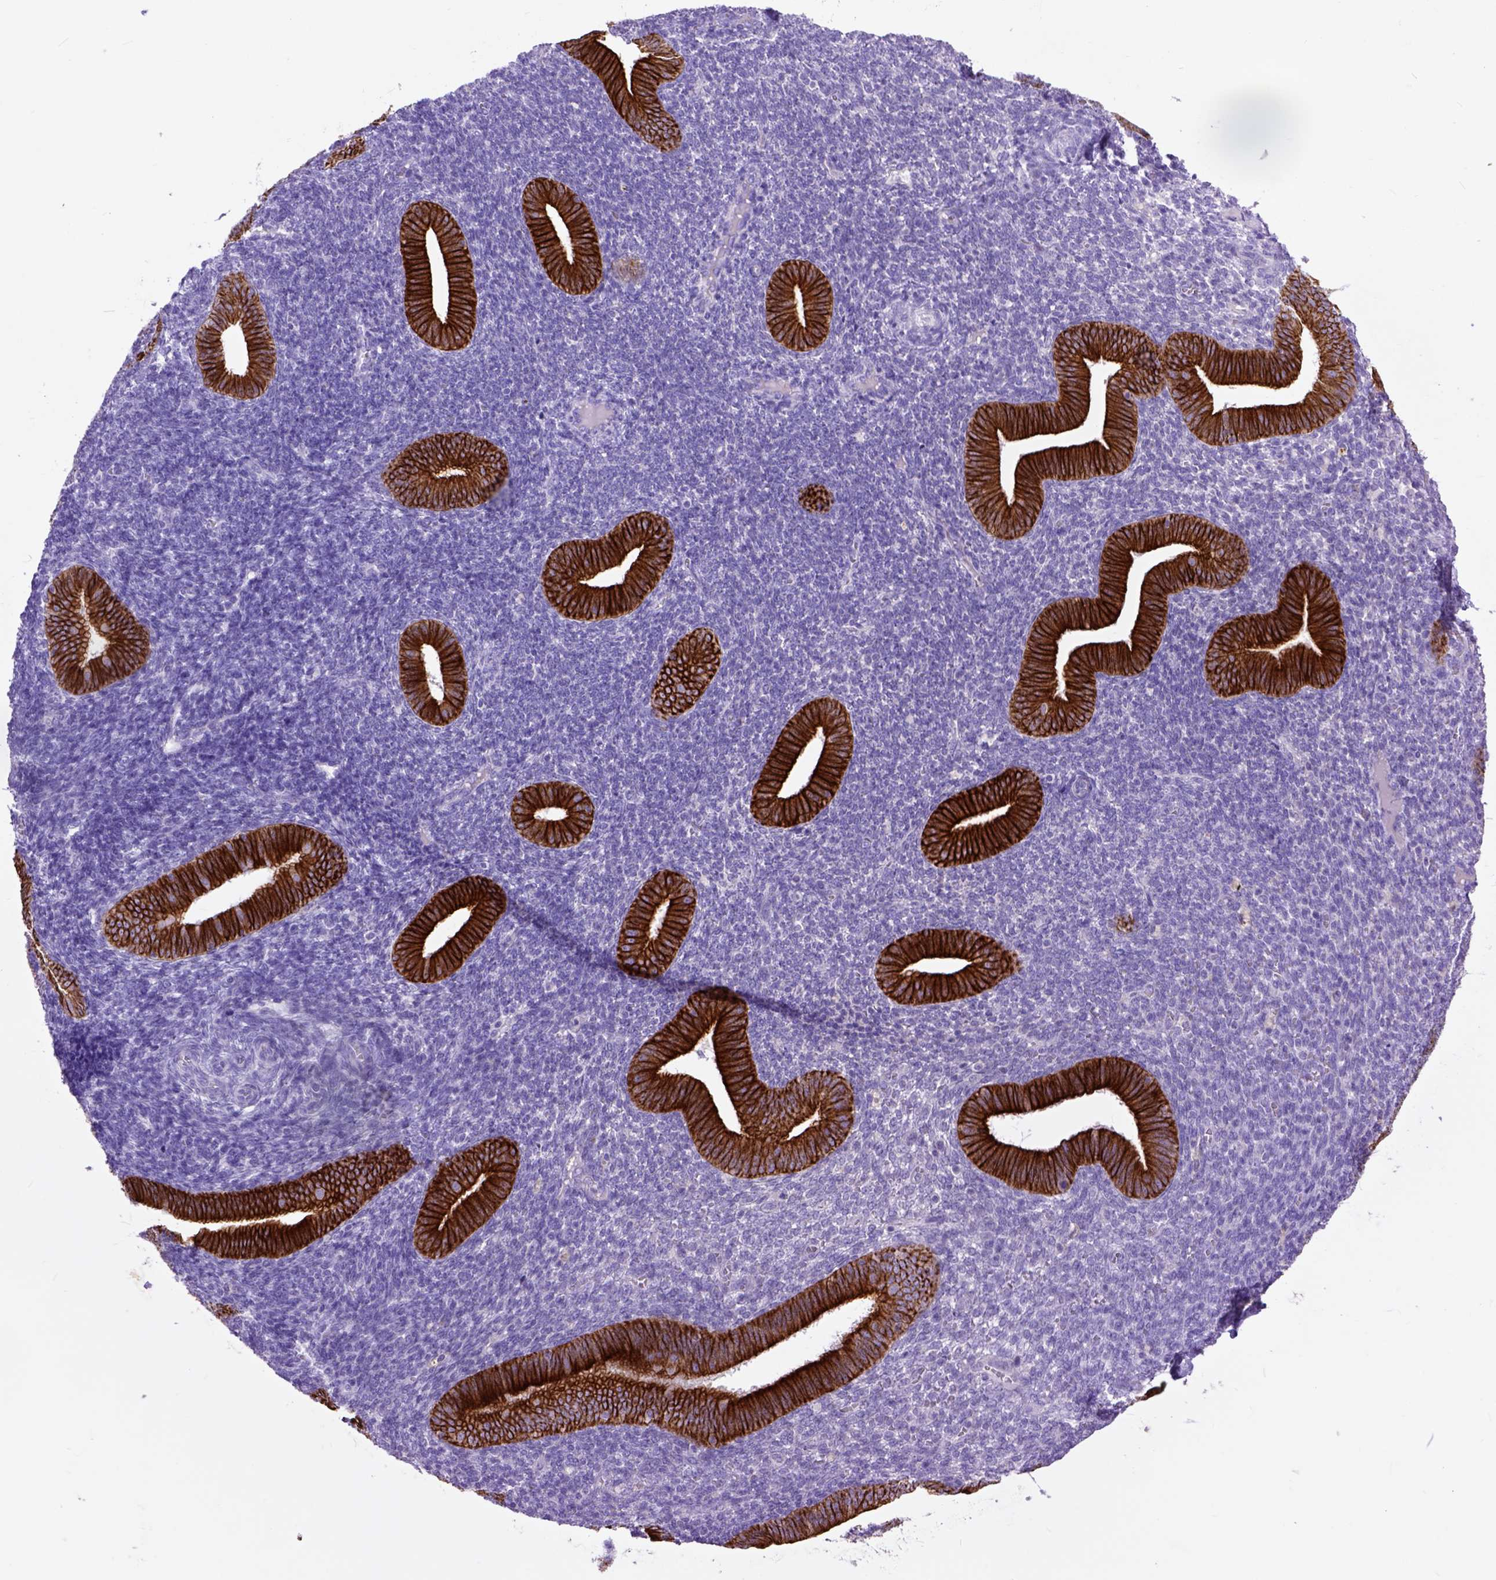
{"staining": {"intensity": "negative", "quantity": "none", "location": "none"}, "tissue": "endometrium", "cell_type": "Cells in endometrial stroma", "image_type": "normal", "snomed": [{"axis": "morphology", "description": "Normal tissue, NOS"}, {"axis": "topography", "description": "Endometrium"}], "caption": "An IHC histopathology image of unremarkable endometrium is shown. There is no staining in cells in endometrial stroma of endometrium. The staining is performed using DAB brown chromogen with nuclei counter-stained in using hematoxylin.", "gene": "RAB25", "patient": {"sex": "female", "age": 25}}